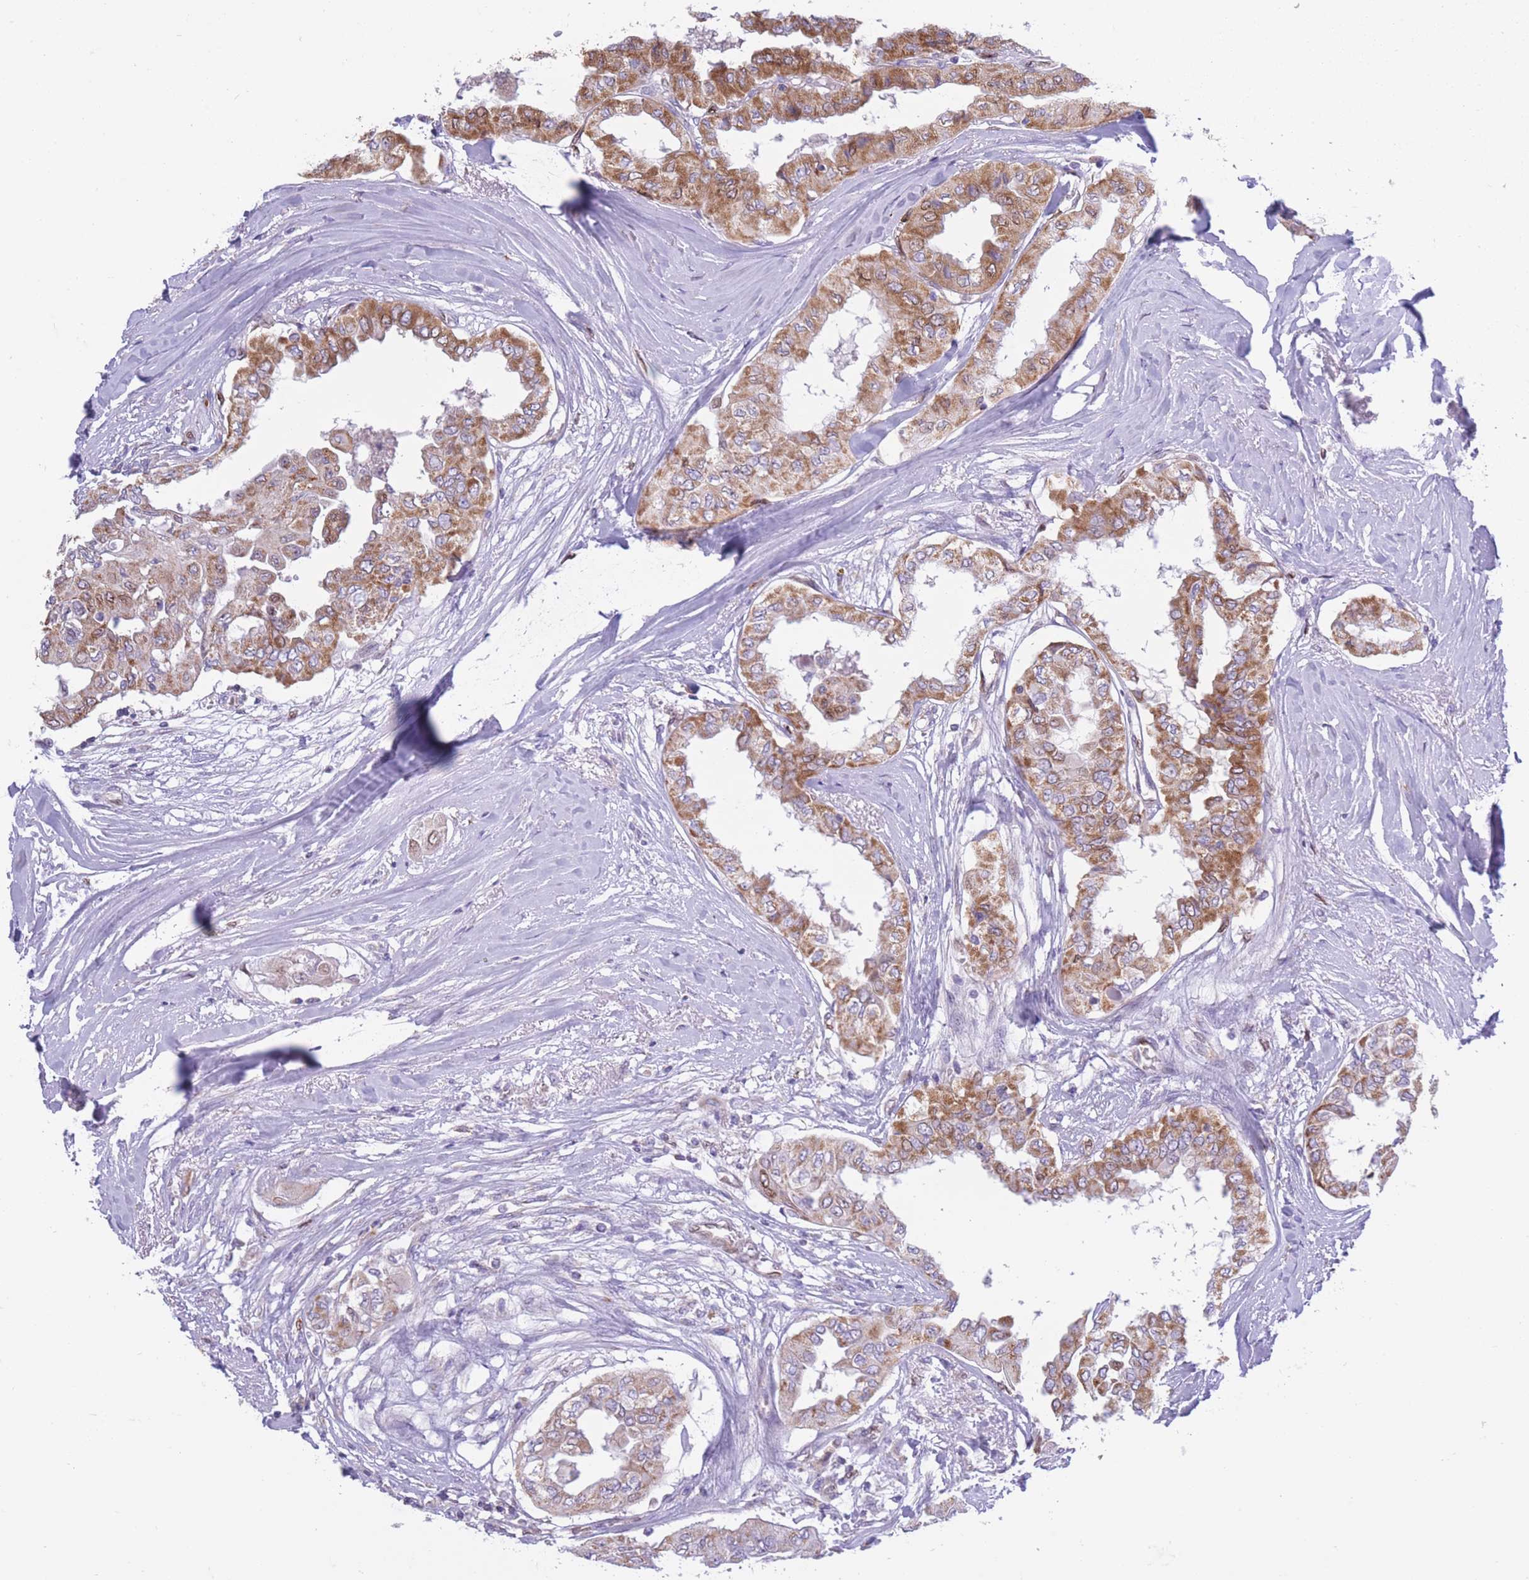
{"staining": {"intensity": "moderate", "quantity": ">75%", "location": "cytoplasmic/membranous"}, "tissue": "thyroid cancer", "cell_type": "Tumor cells", "image_type": "cancer", "snomed": [{"axis": "morphology", "description": "Papillary adenocarcinoma, NOS"}, {"axis": "topography", "description": "Thyroid gland"}], "caption": "An IHC image of neoplastic tissue is shown. Protein staining in brown highlights moderate cytoplasmic/membranous positivity in papillary adenocarcinoma (thyroid) within tumor cells.", "gene": "PDHA1", "patient": {"sex": "female", "age": 59}}